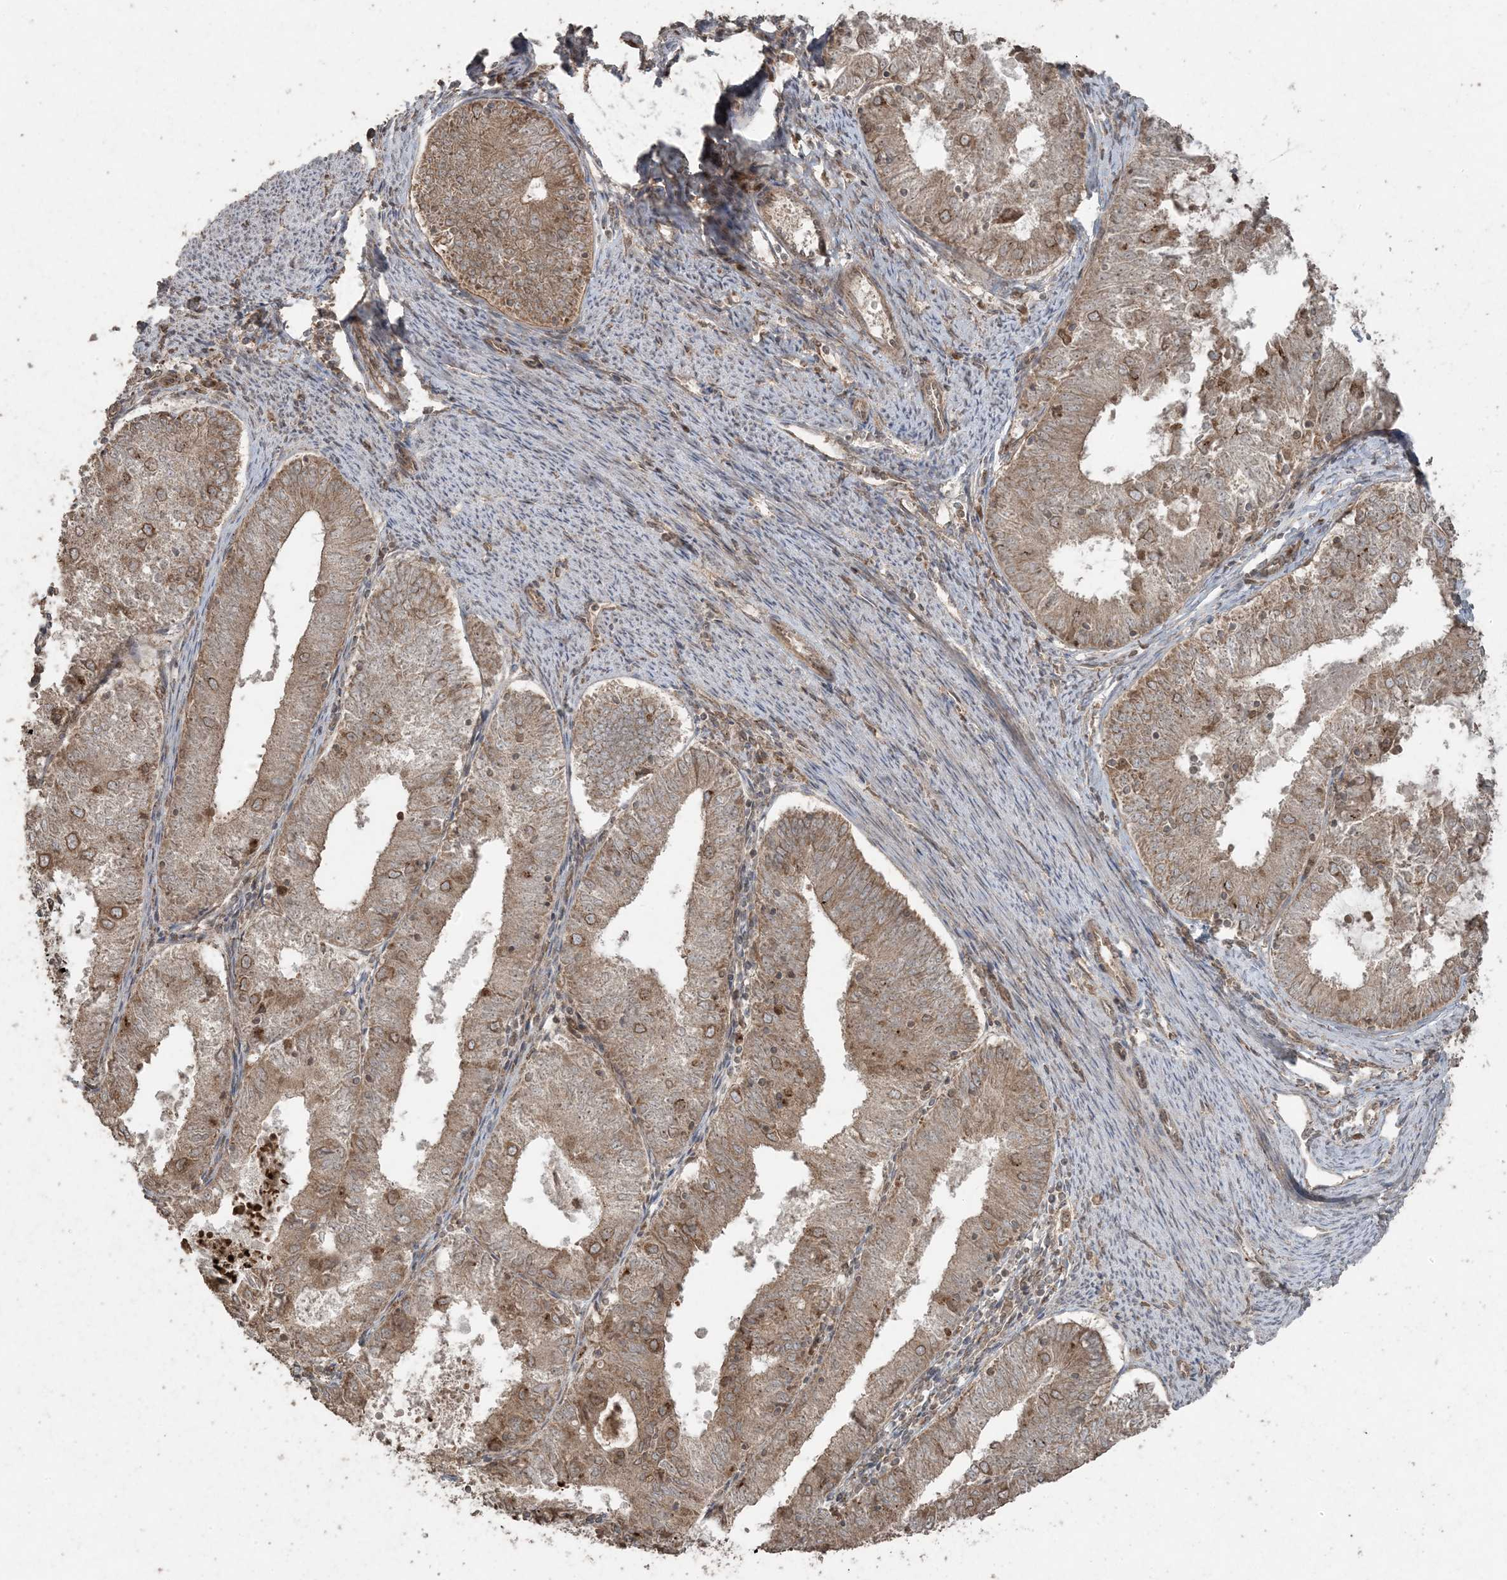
{"staining": {"intensity": "moderate", "quantity": ">75%", "location": "cytoplasmic/membranous"}, "tissue": "endometrial cancer", "cell_type": "Tumor cells", "image_type": "cancer", "snomed": [{"axis": "morphology", "description": "Adenocarcinoma, NOS"}, {"axis": "topography", "description": "Endometrium"}], "caption": "Immunohistochemical staining of endometrial adenocarcinoma exhibits moderate cytoplasmic/membranous protein expression in approximately >75% of tumor cells. The staining was performed using DAB (3,3'-diaminobenzidine) to visualize the protein expression in brown, while the nuclei were stained in blue with hematoxylin (Magnification: 20x).", "gene": "DDX19B", "patient": {"sex": "female", "age": 57}}